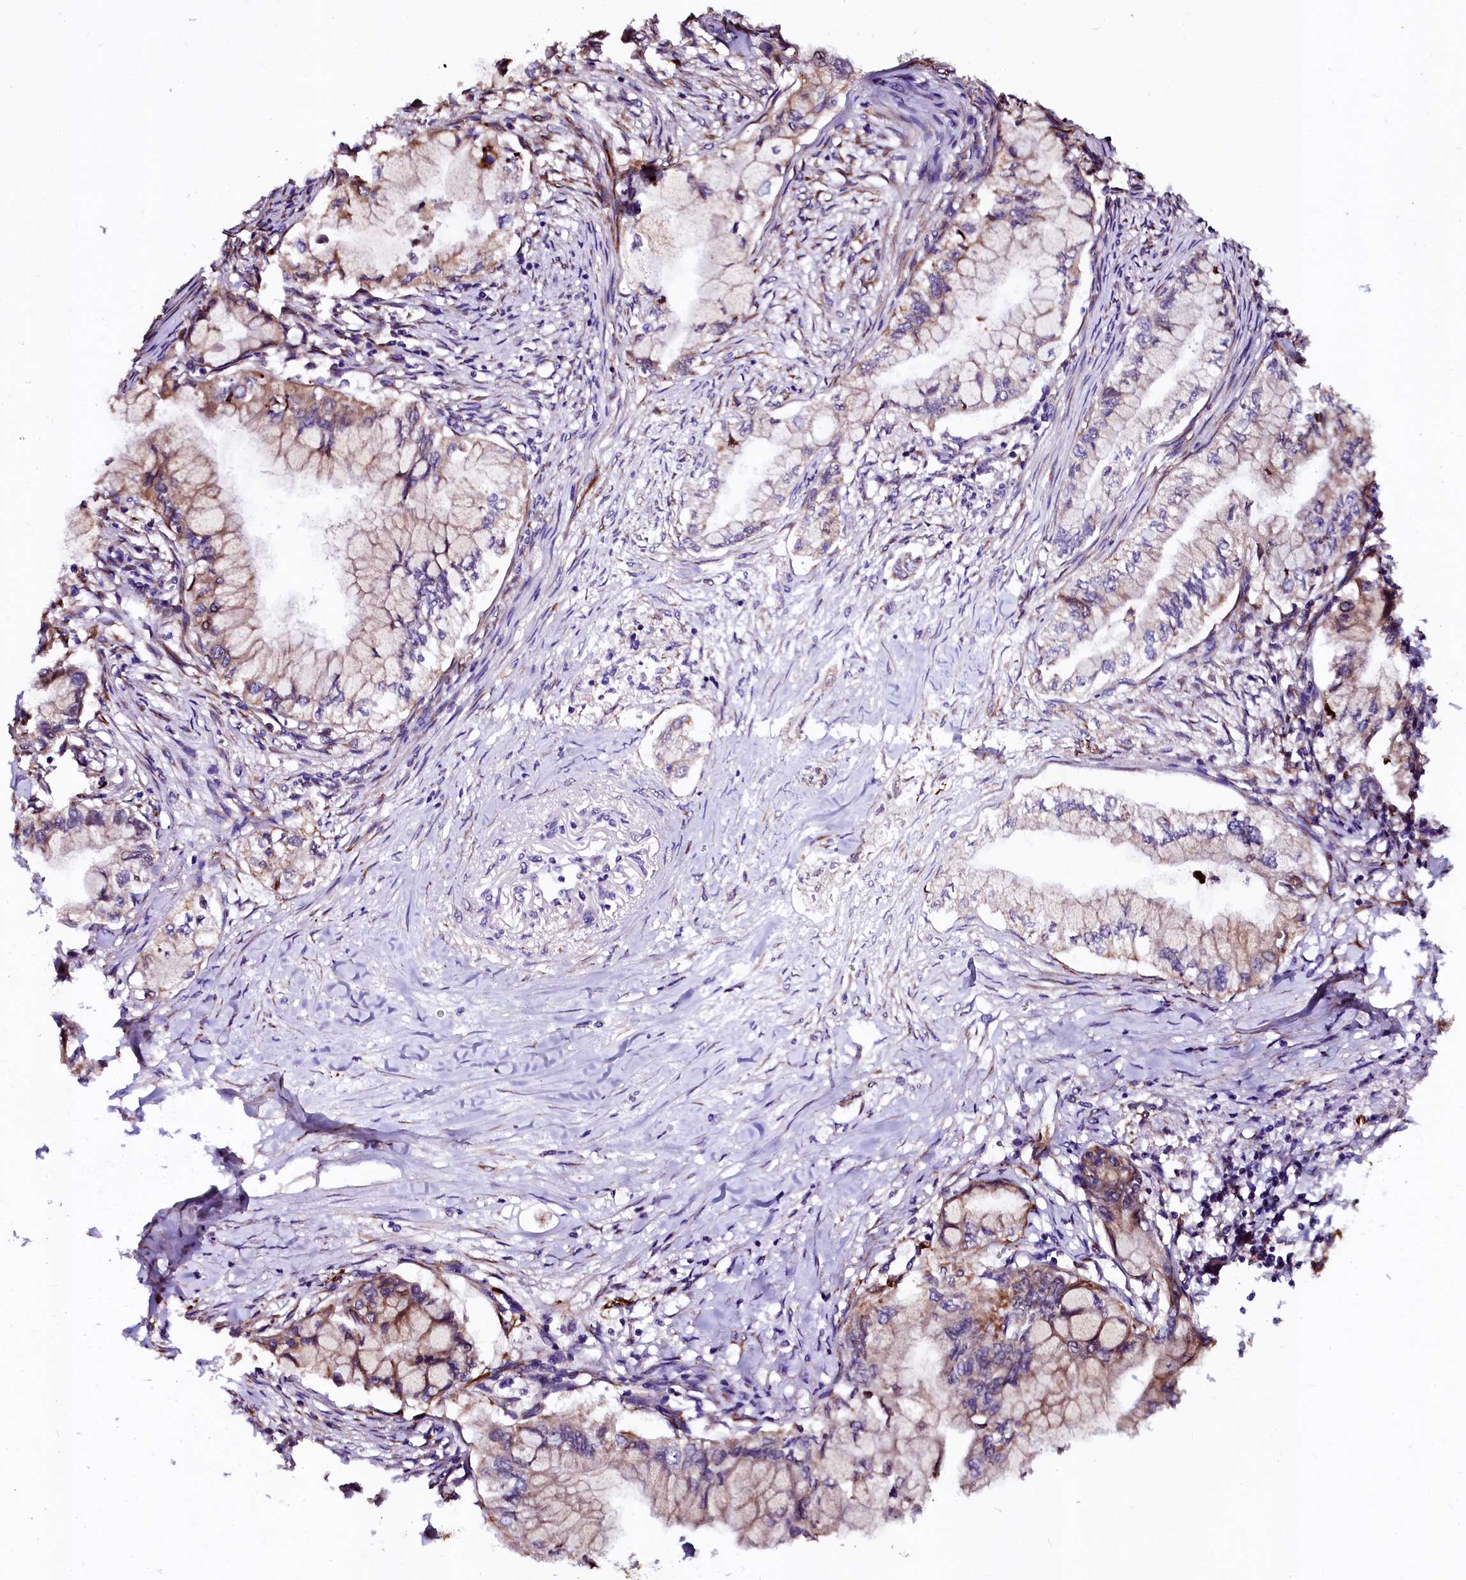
{"staining": {"intensity": "moderate", "quantity": "25%-75%", "location": "cytoplasmic/membranous"}, "tissue": "pancreatic cancer", "cell_type": "Tumor cells", "image_type": "cancer", "snomed": [{"axis": "morphology", "description": "Adenocarcinoma, NOS"}, {"axis": "topography", "description": "Pancreas"}], "caption": "Immunohistochemistry (DAB (3,3'-diaminobenzidine)) staining of human pancreatic cancer (adenocarcinoma) shows moderate cytoplasmic/membranous protein staining in approximately 25%-75% of tumor cells. (DAB (3,3'-diaminobenzidine) = brown stain, brightfield microscopy at high magnification).", "gene": "N4BP1", "patient": {"sex": "female", "age": 78}}